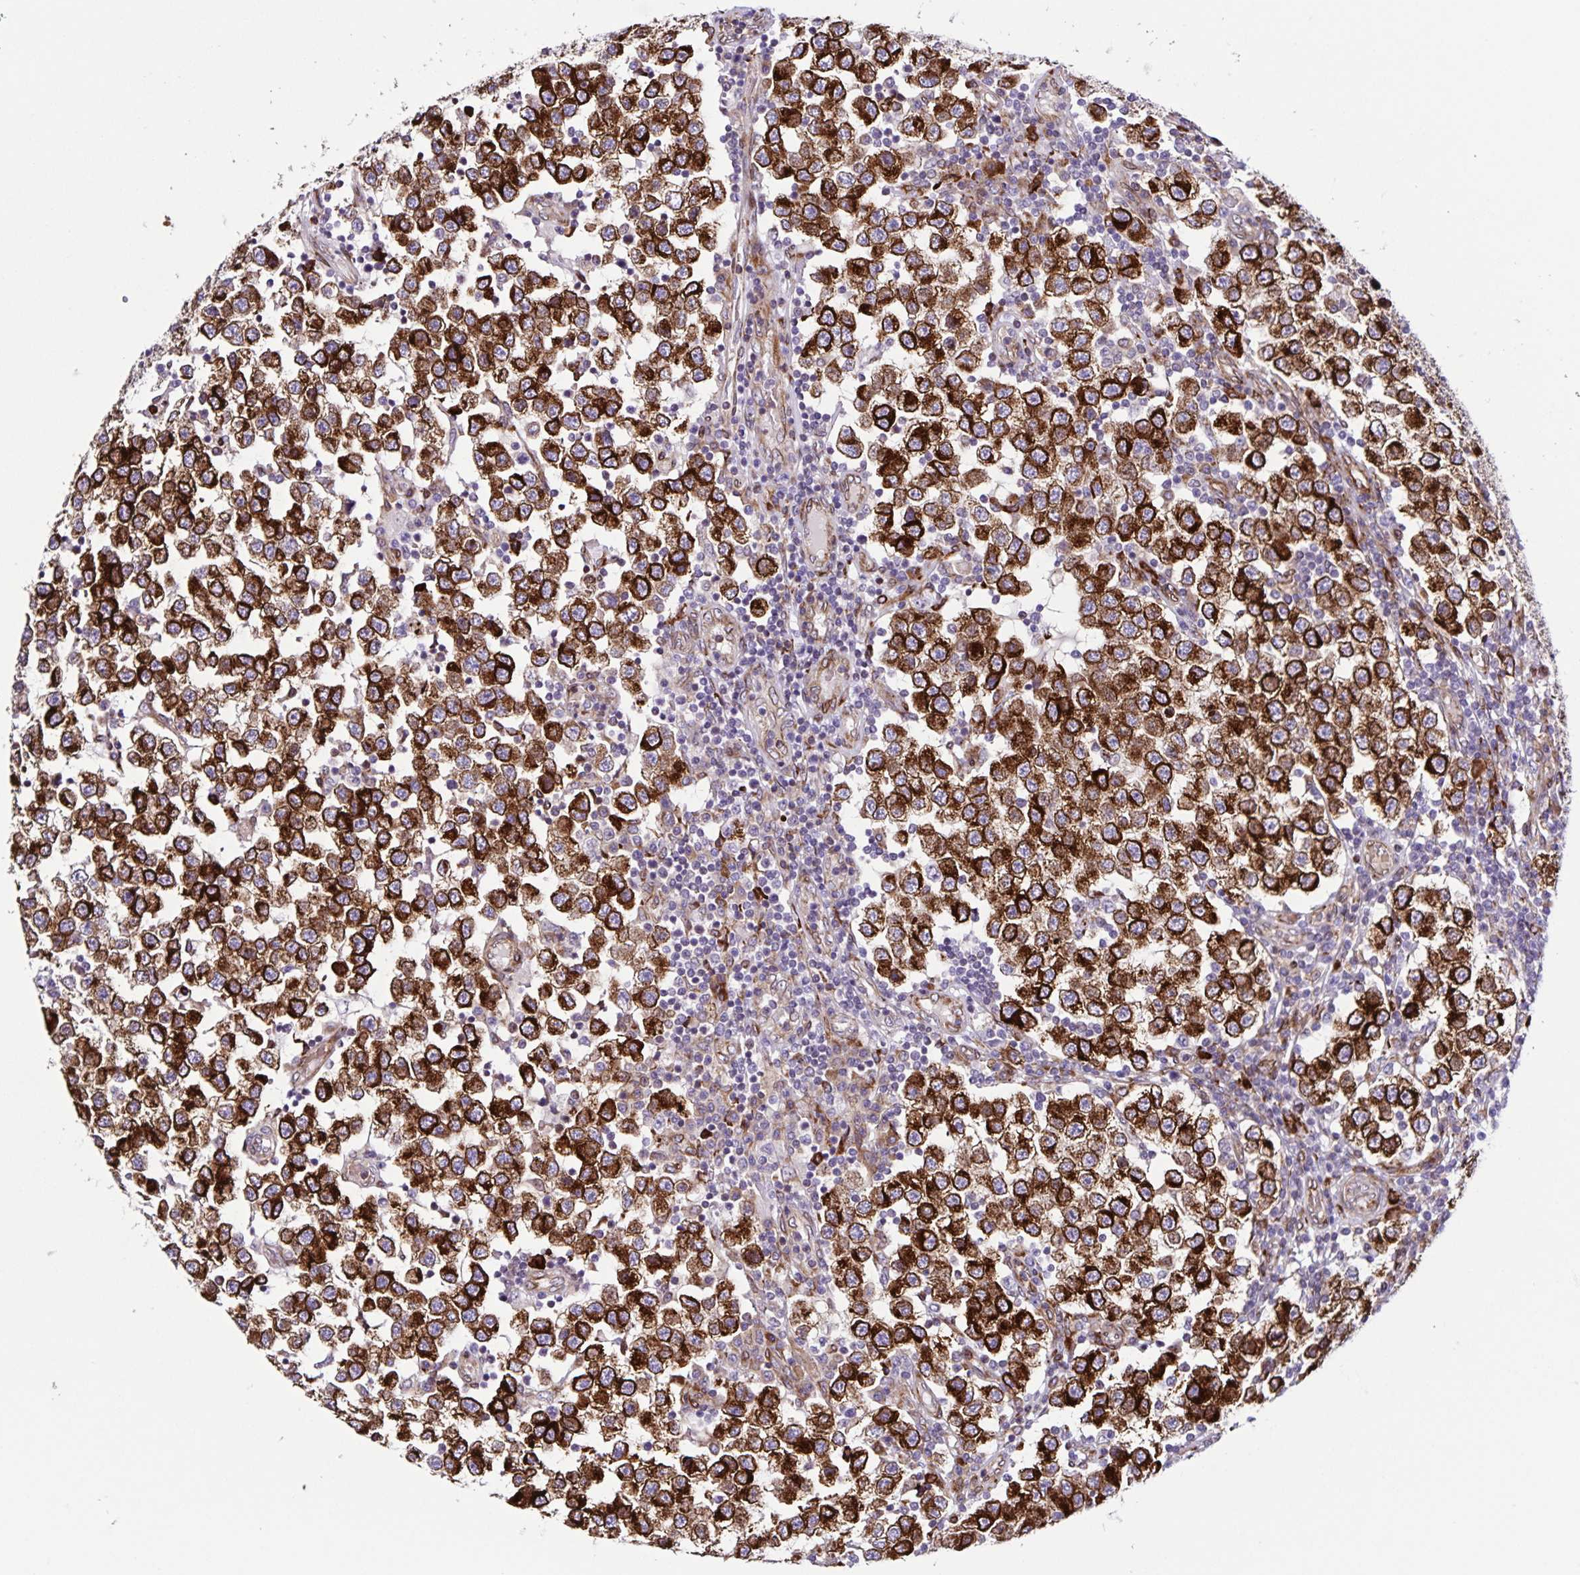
{"staining": {"intensity": "strong", "quantity": ">75%", "location": "cytoplasmic/membranous"}, "tissue": "testis cancer", "cell_type": "Tumor cells", "image_type": "cancer", "snomed": [{"axis": "morphology", "description": "Seminoma, NOS"}, {"axis": "topography", "description": "Testis"}], "caption": "Strong cytoplasmic/membranous staining is seen in about >75% of tumor cells in testis cancer (seminoma).", "gene": "OSBPL5", "patient": {"sex": "male", "age": 34}}